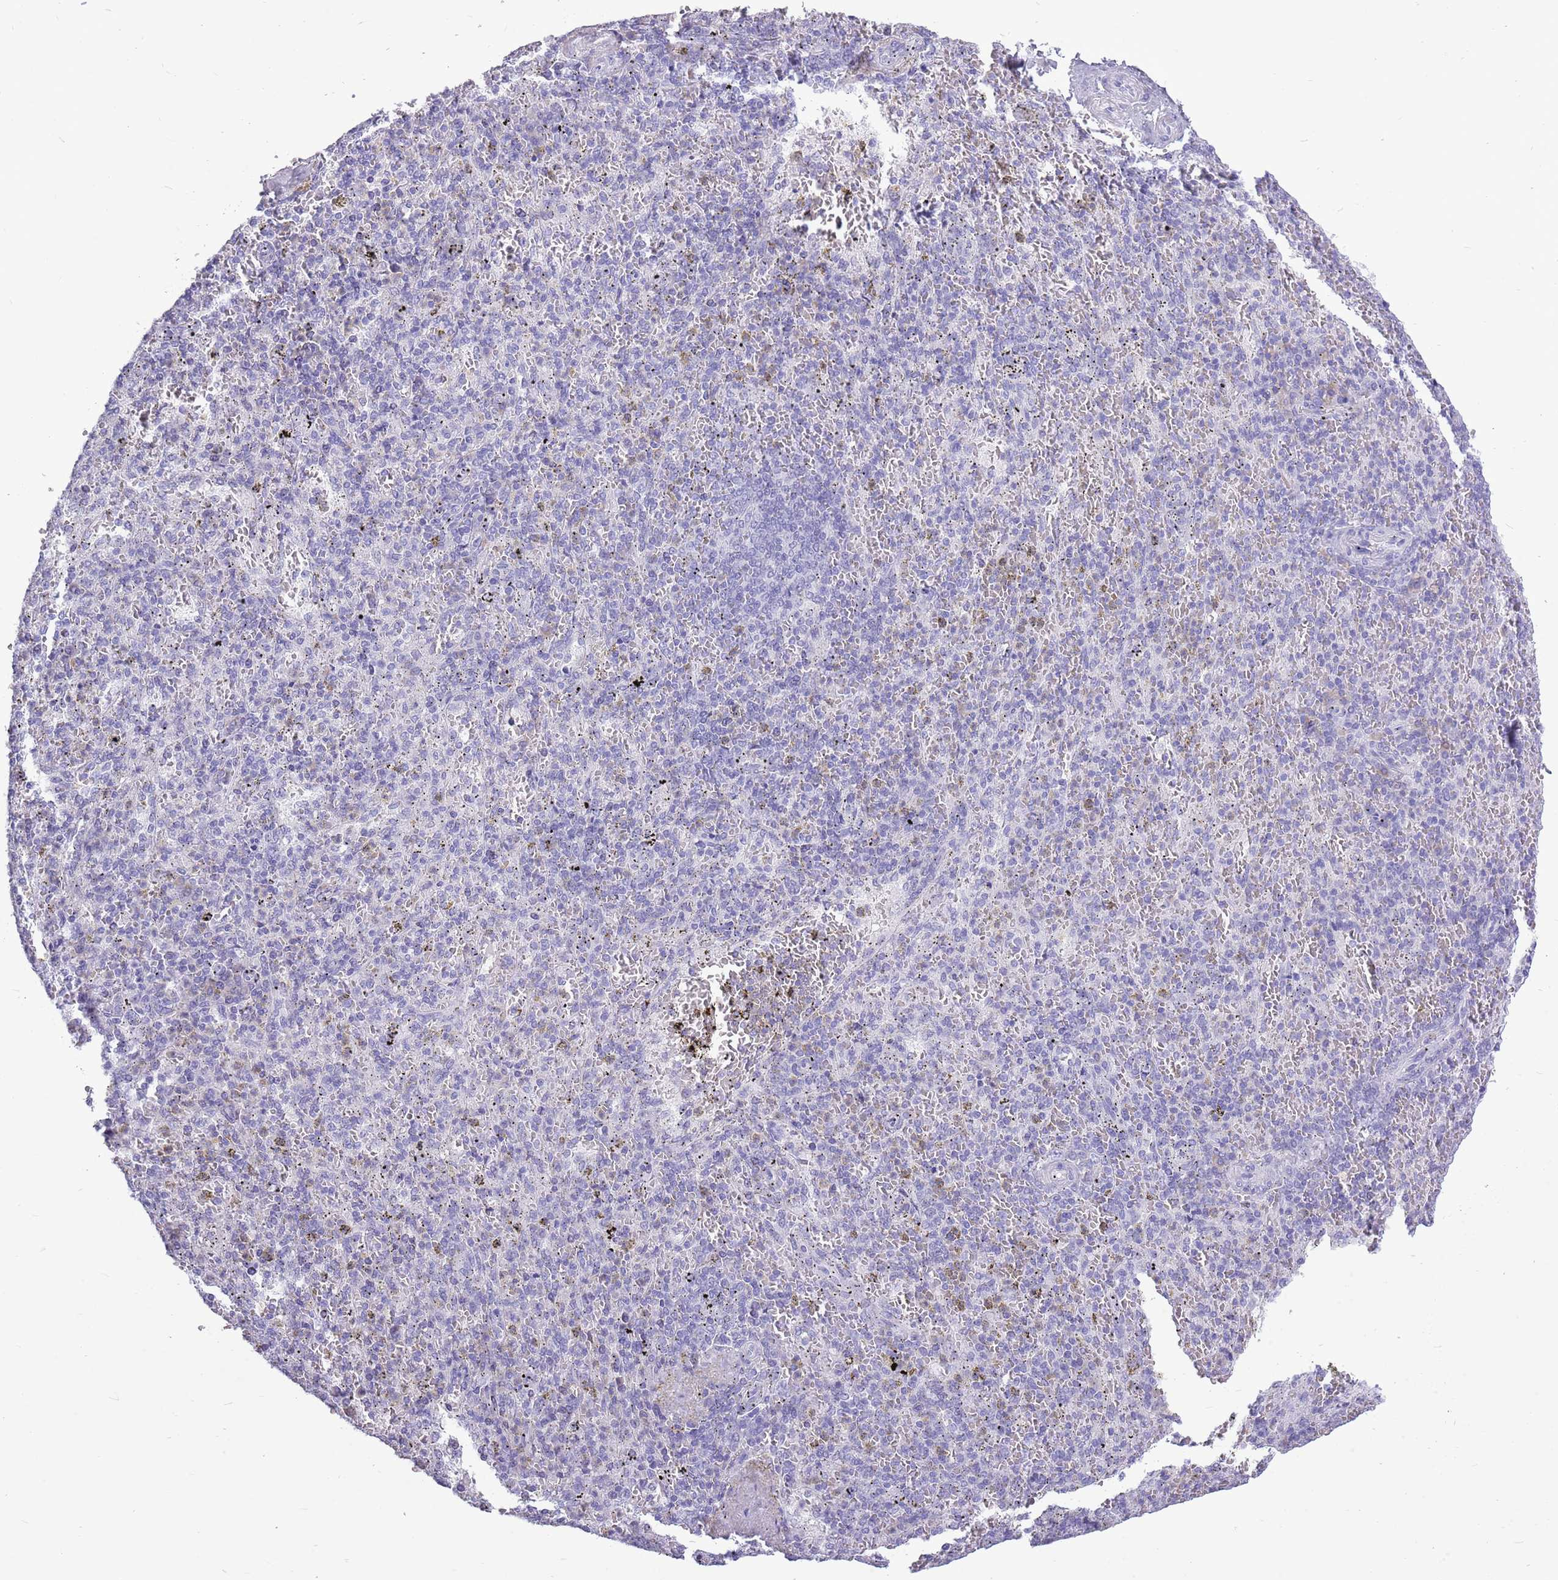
{"staining": {"intensity": "negative", "quantity": "none", "location": "none"}, "tissue": "spleen", "cell_type": "Cells in red pulp", "image_type": "normal", "snomed": [{"axis": "morphology", "description": "Normal tissue, NOS"}, {"axis": "topography", "description": "Spleen"}], "caption": "IHC image of unremarkable spleen: human spleen stained with DAB displays no significant protein expression in cells in red pulp.", "gene": "ZNF425", "patient": {"sex": "male", "age": 82}}